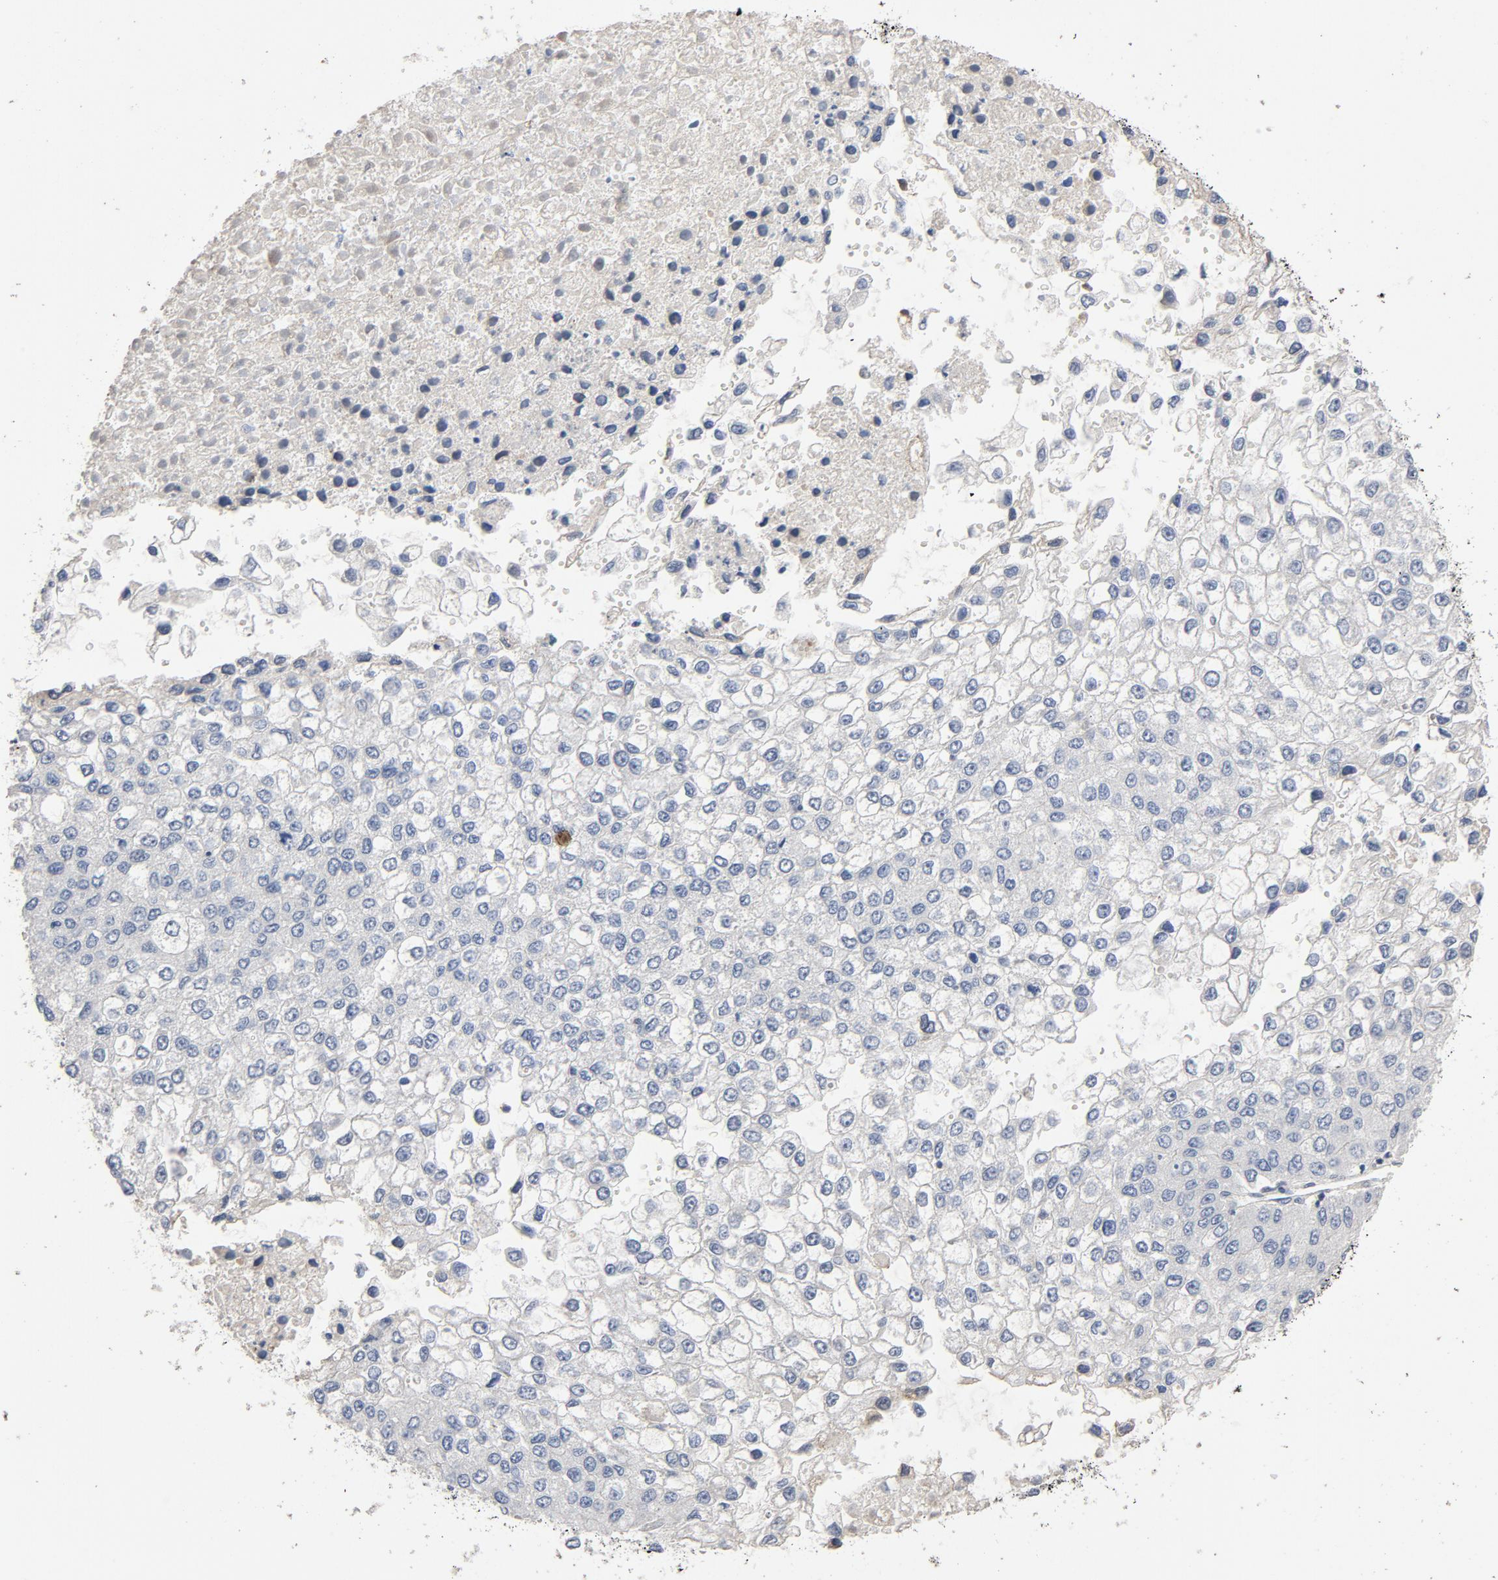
{"staining": {"intensity": "negative", "quantity": "none", "location": "none"}, "tissue": "liver cancer", "cell_type": "Tumor cells", "image_type": "cancer", "snomed": [{"axis": "morphology", "description": "Carcinoma, Hepatocellular, NOS"}, {"axis": "topography", "description": "Liver"}], "caption": "High power microscopy histopathology image of an immunohistochemistry (IHC) image of liver hepatocellular carcinoma, revealing no significant positivity in tumor cells. (DAB (3,3'-diaminobenzidine) immunohistochemistry, high magnification).", "gene": "CDK6", "patient": {"sex": "female", "age": 66}}